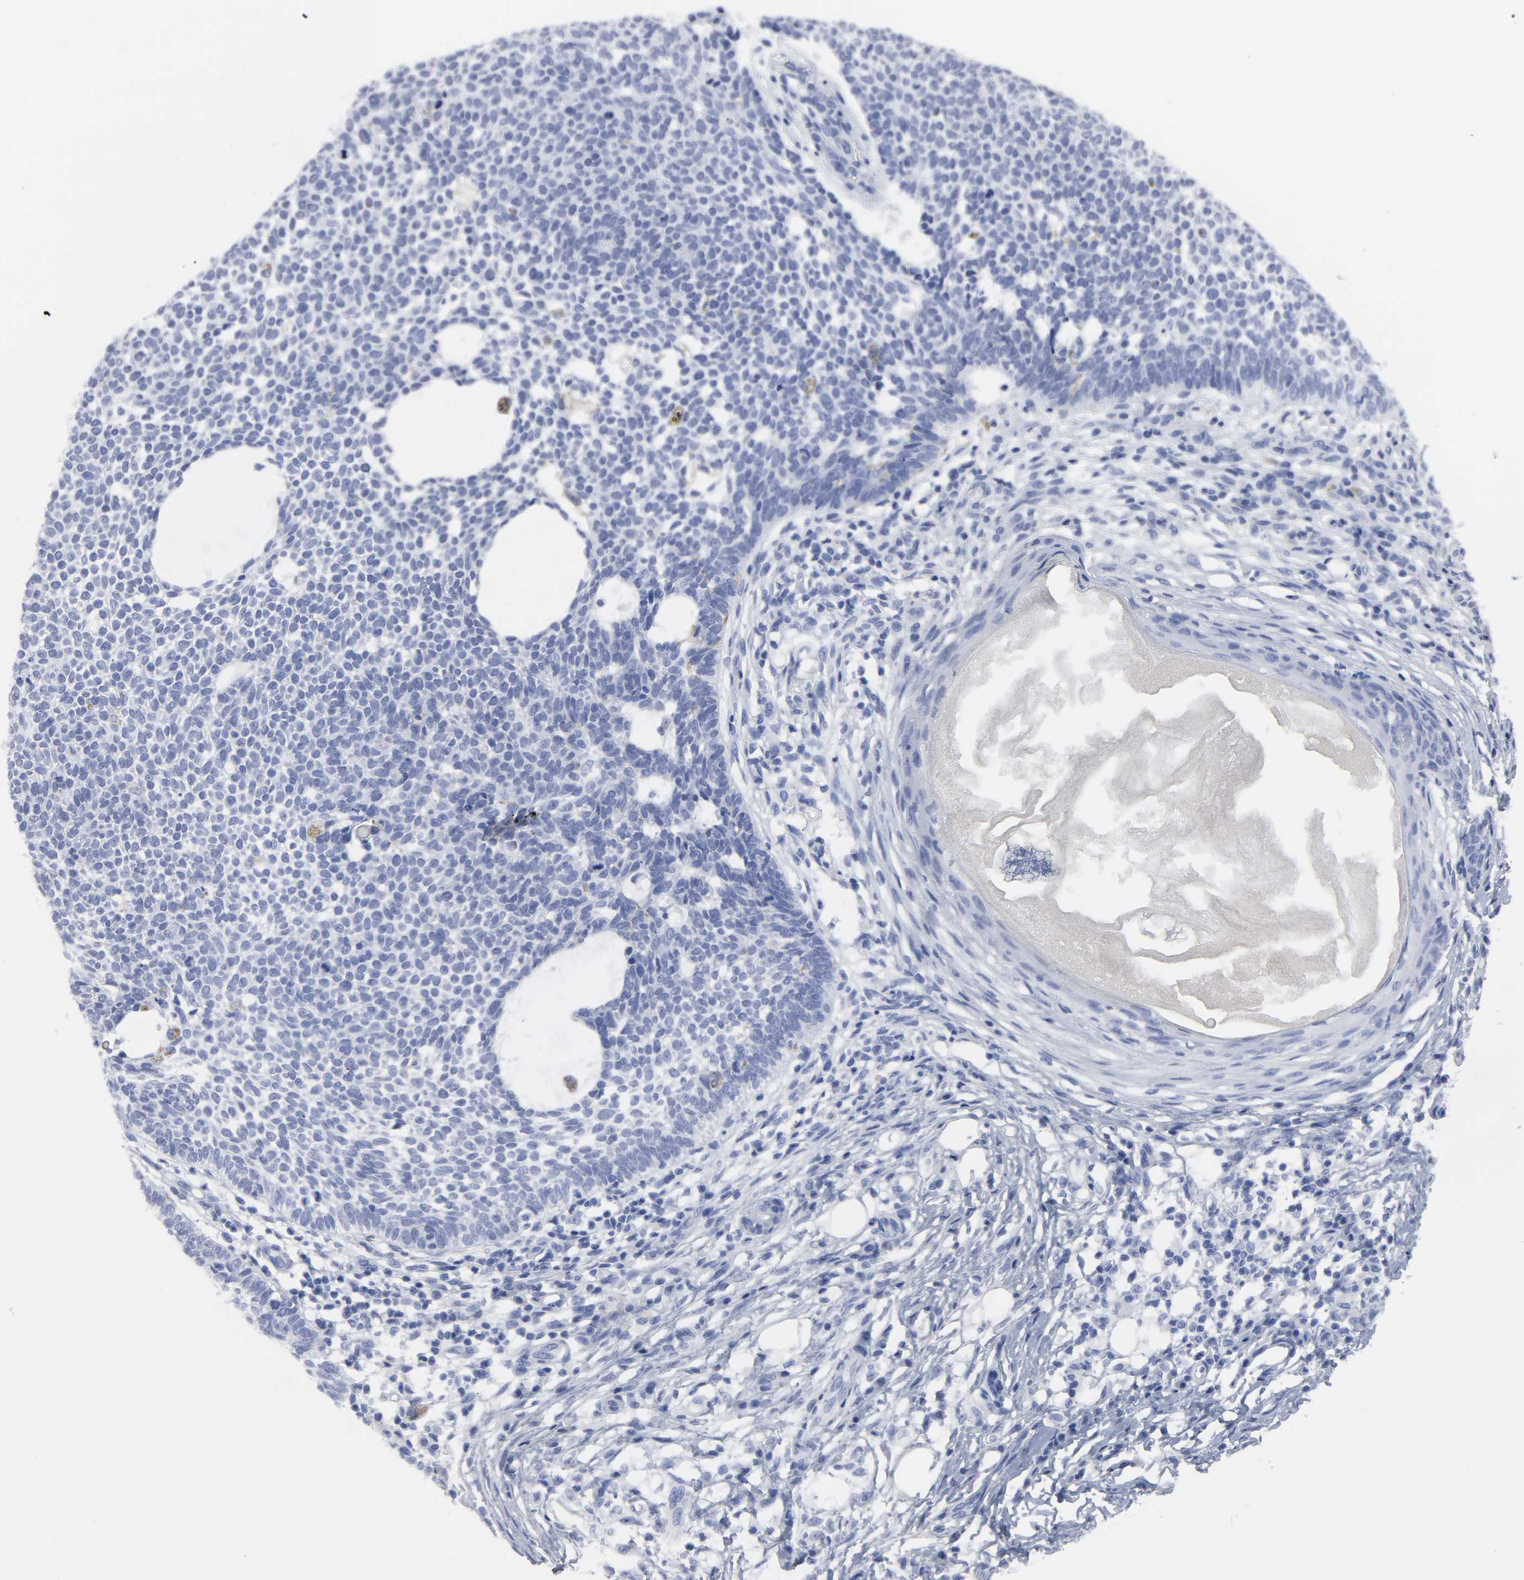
{"staining": {"intensity": "negative", "quantity": "none", "location": "none"}, "tissue": "skin cancer", "cell_type": "Tumor cells", "image_type": "cancer", "snomed": [{"axis": "morphology", "description": "Normal tissue, NOS"}, {"axis": "morphology", "description": "Basal cell carcinoma"}, {"axis": "topography", "description": "Skin"}], "caption": "Skin basal cell carcinoma stained for a protein using IHC reveals no expression tumor cells.", "gene": "HNF4A", "patient": {"sex": "male", "age": 87}}